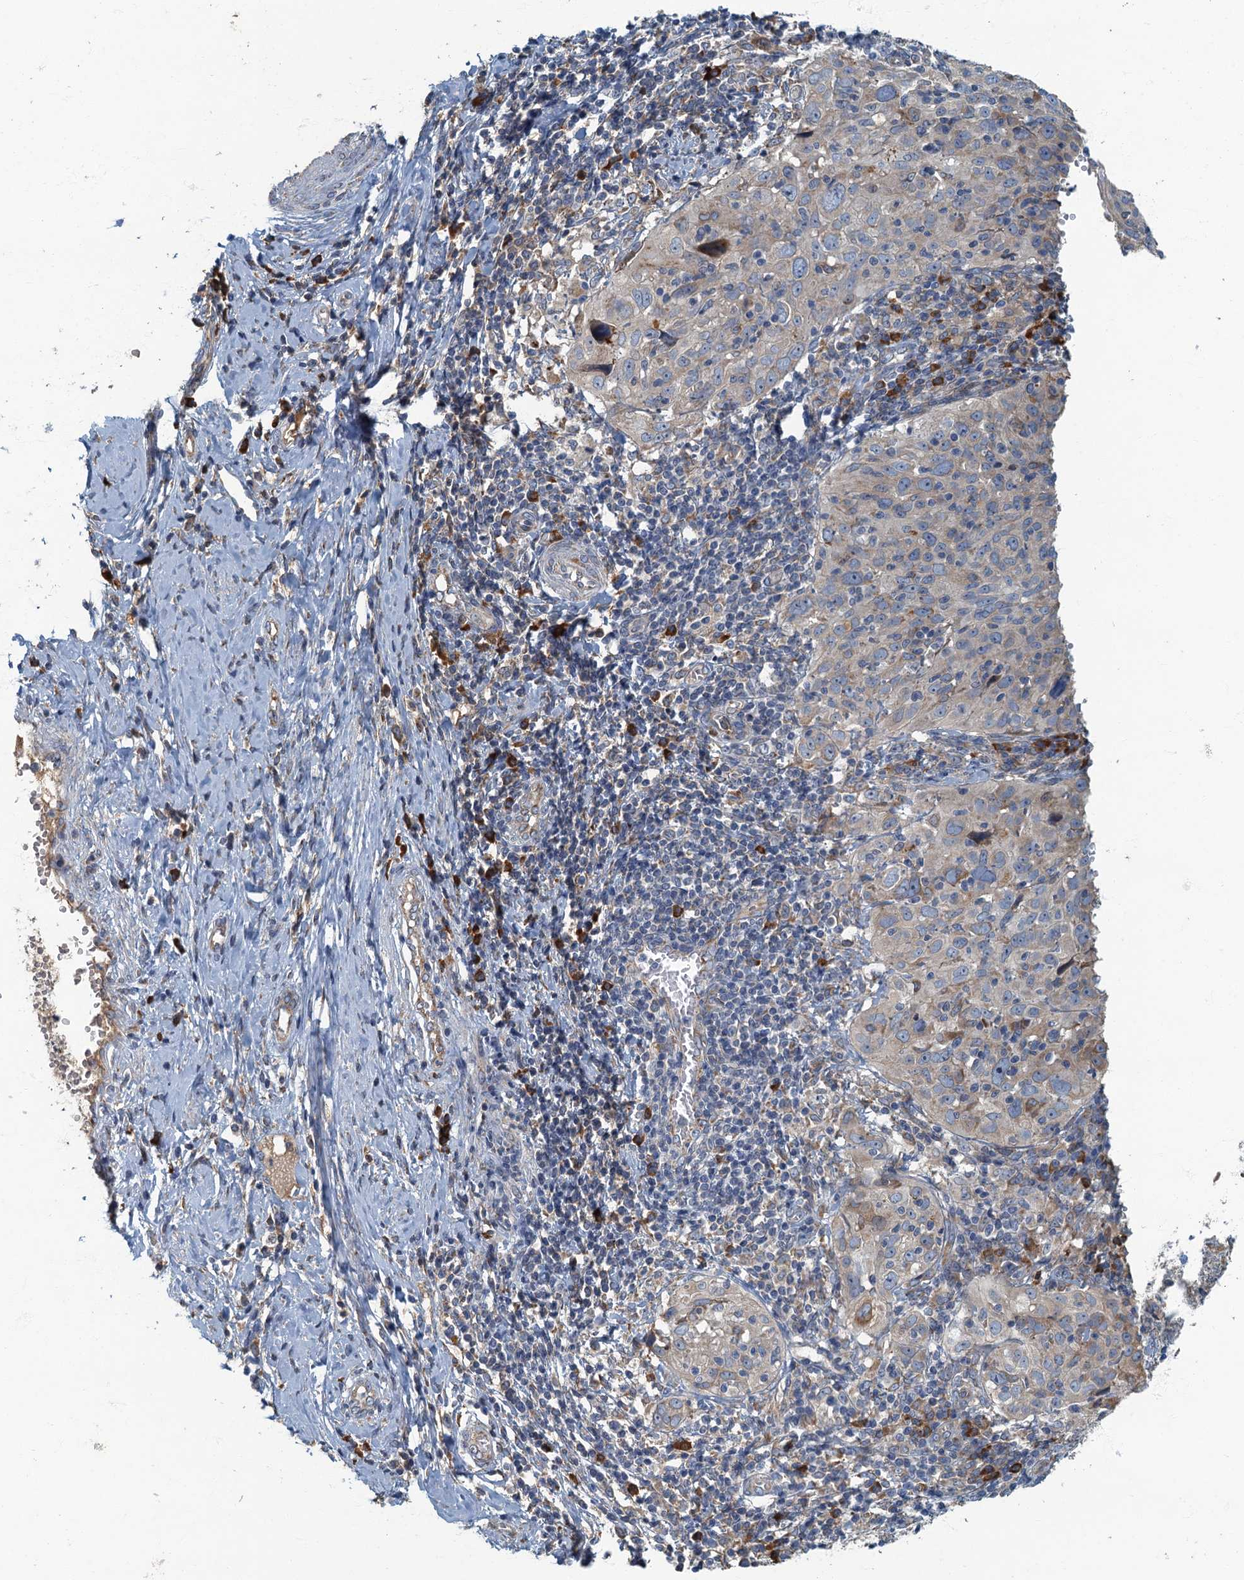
{"staining": {"intensity": "negative", "quantity": "none", "location": "none"}, "tissue": "cervical cancer", "cell_type": "Tumor cells", "image_type": "cancer", "snomed": [{"axis": "morphology", "description": "Squamous cell carcinoma, NOS"}, {"axis": "topography", "description": "Cervix"}], "caption": "IHC of human cervical cancer (squamous cell carcinoma) displays no expression in tumor cells.", "gene": "SPDYC", "patient": {"sex": "female", "age": 31}}